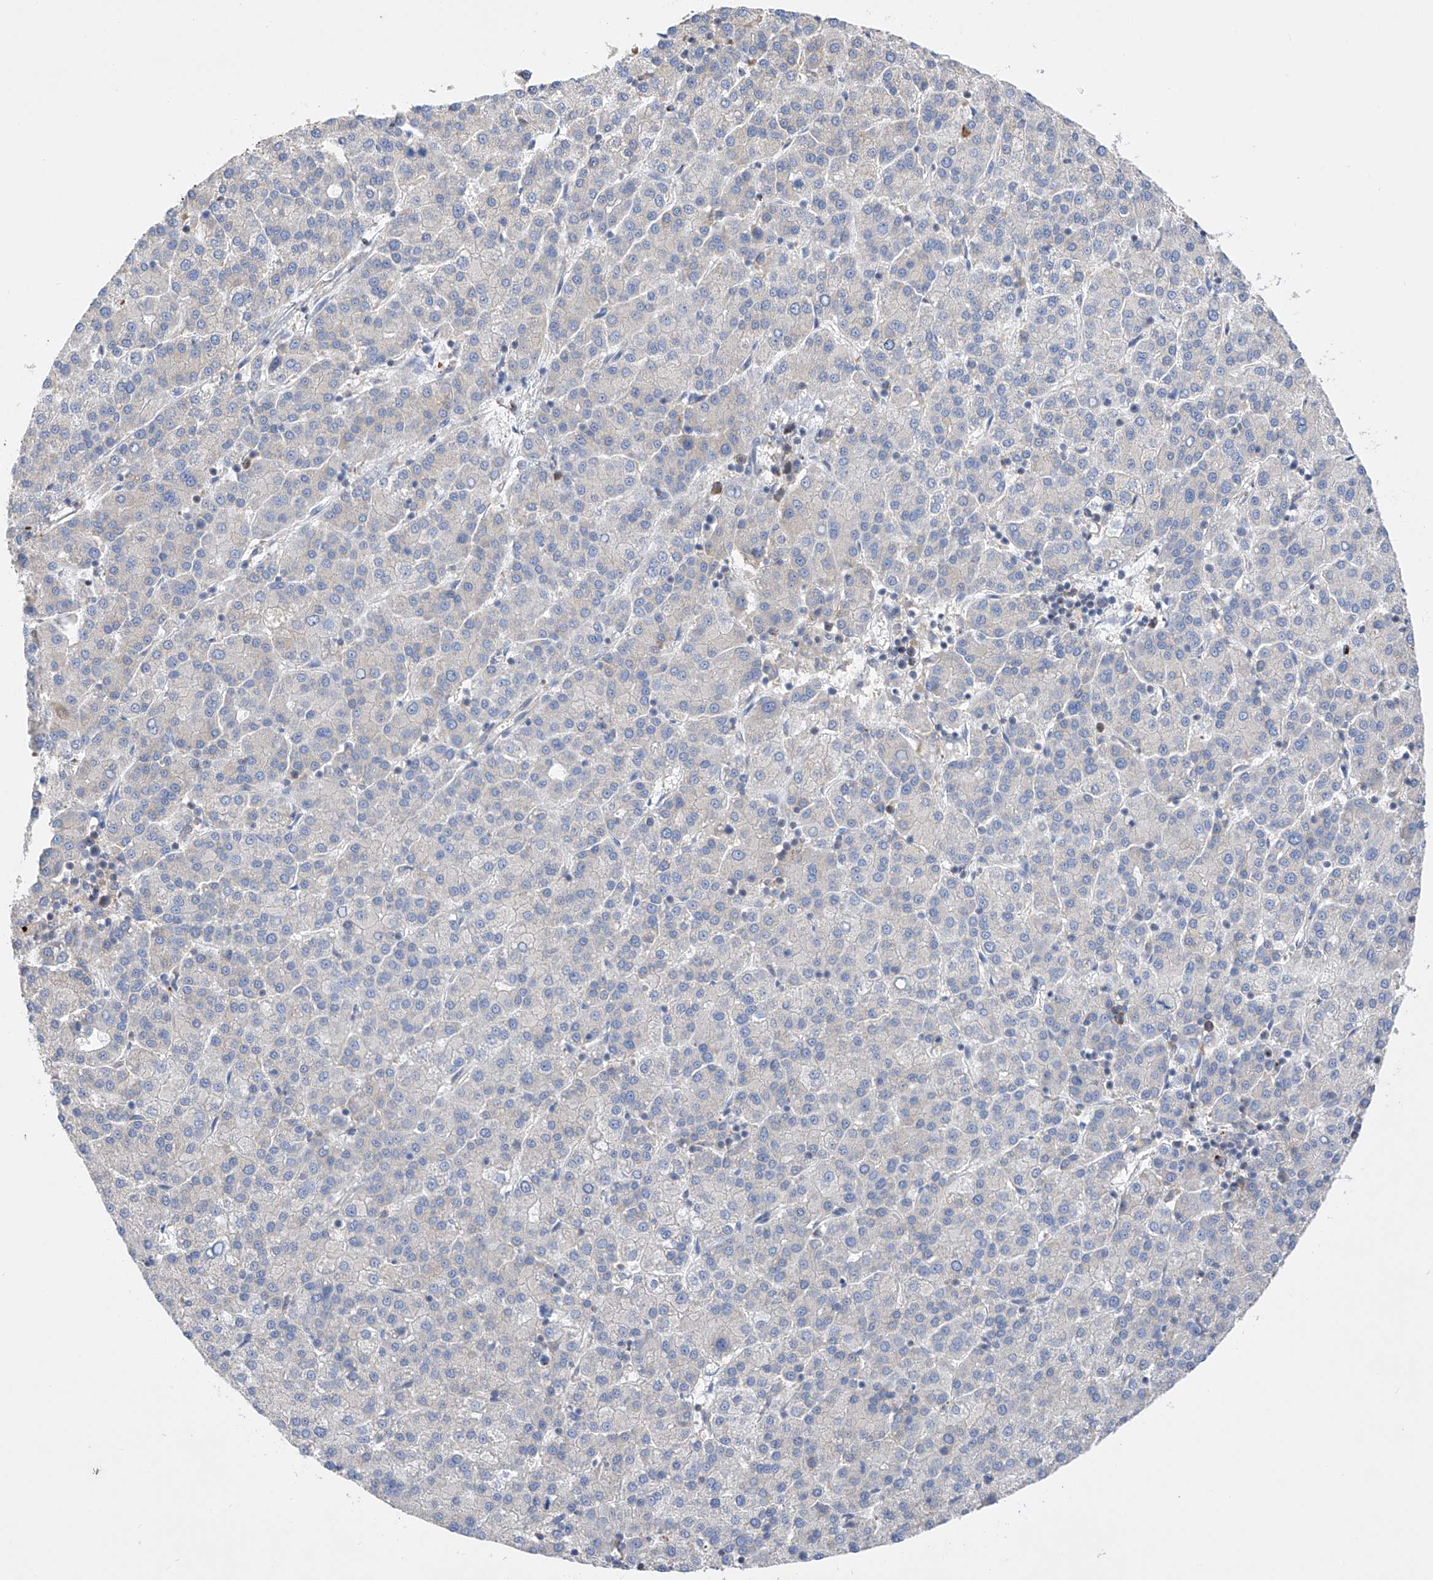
{"staining": {"intensity": "negative", "quantity": "none", "location": "none"}, "tissue": "liver cancer", "cell_type": "Tumor cells", "image_type": "cancer", "snomed": [{"axis": "morphology", "description": "Carcinoma, Hepatocellular, NOS"}, {"axis": "topography", "description": "Liver"}], "caption": "There is no significant positivity in tumor cells of liver hepatocellular carcinoma. Brightfield microscopy of IHC stained with DAB (3,3'-diaminobenzidine) (brown) and hematoxylin (blue), captured at high magnification.", "gene": "NFATC4", "patient": {"sex": "female", "age": 58}}